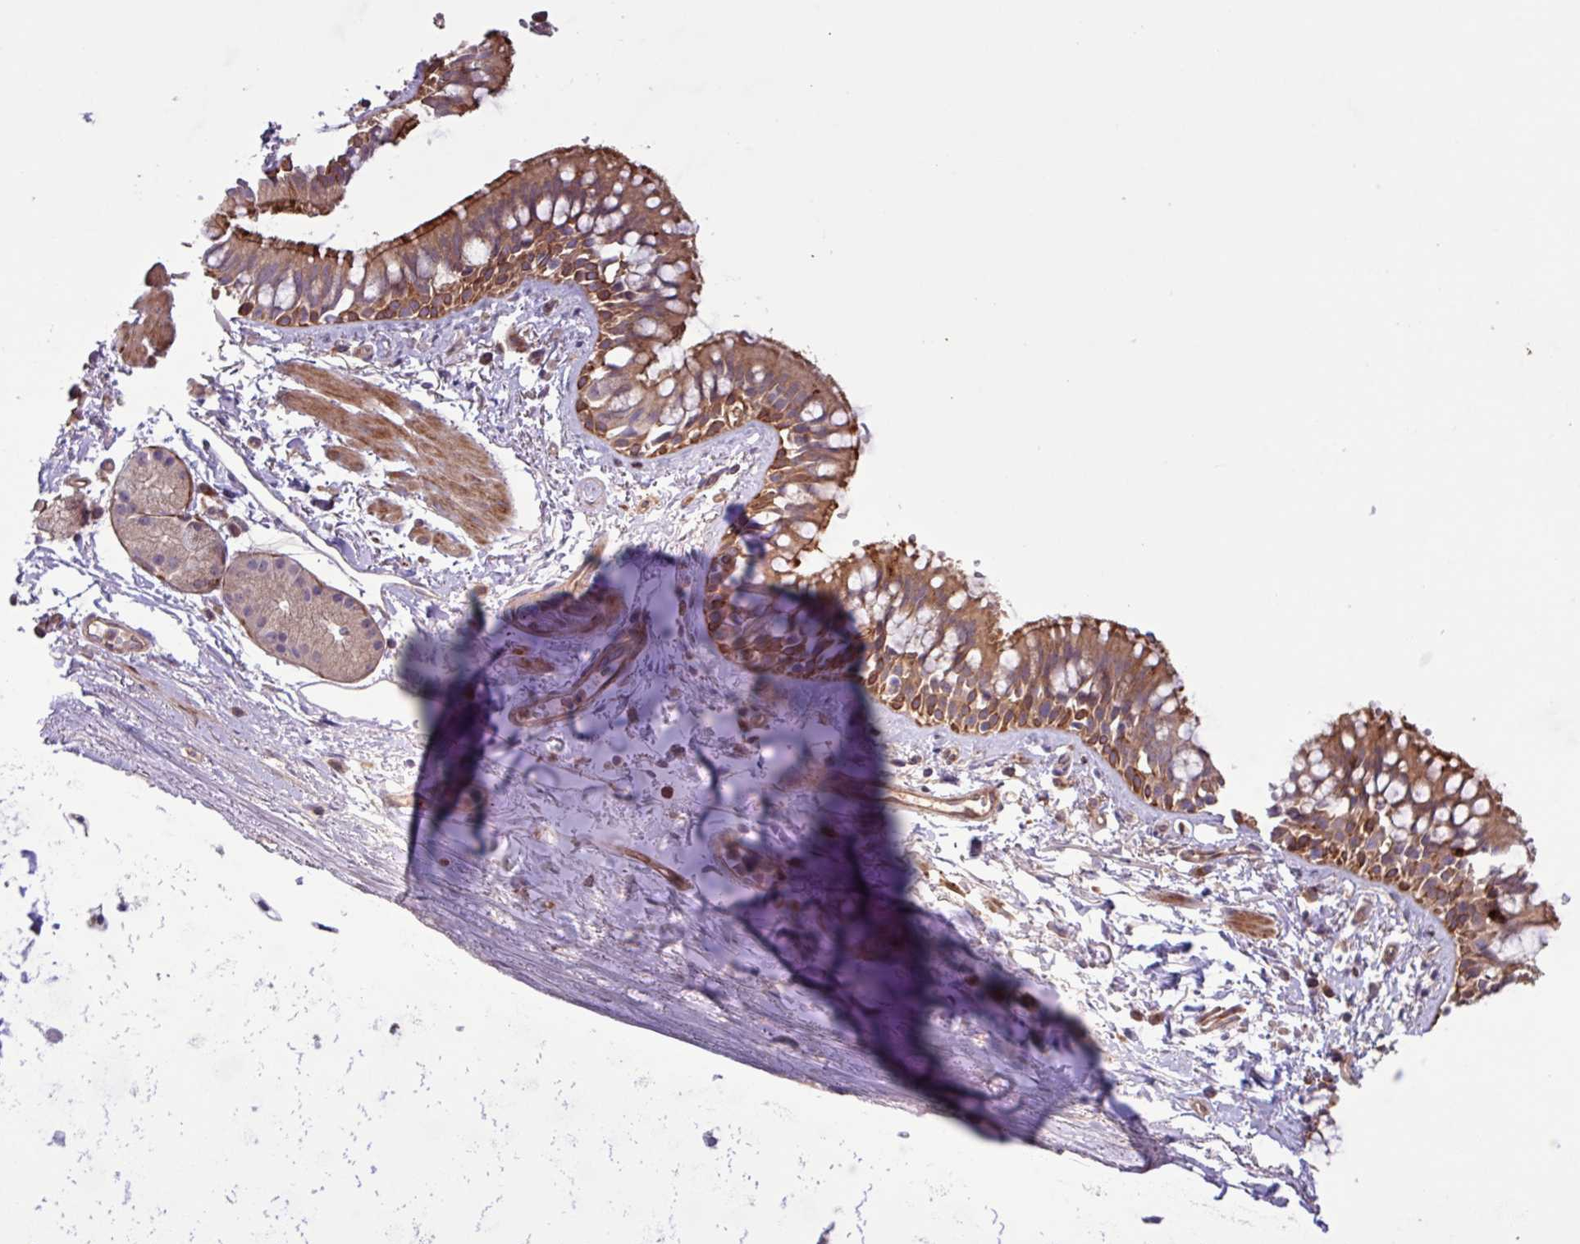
{"staining": {"intensity": "strong", "quantity": ">75%", "location": "cytoplasmic/membranous"}, "tissue": "bronchus", "cell_type": "Respiratory epithelial cells", "image_type": "normal", "snomed": [{"axis": "morphology", "description": "Normal tissue, NOS"}, {"axis": "topography", "description": "Lymph node"}, {"axis": "topography", "description": "Cartilage tissue"}, {"axis": "topography", "description": "Bronchus"}], "caption": "This micrograph reveals immunohistochemistry staining of benign bronchus, with high strong cytoplasmic/membranous staining in about >75% of respiratory epithelial cells.", "gene": "CNTRL", "patient": {"sex": "female", "age": 70}}